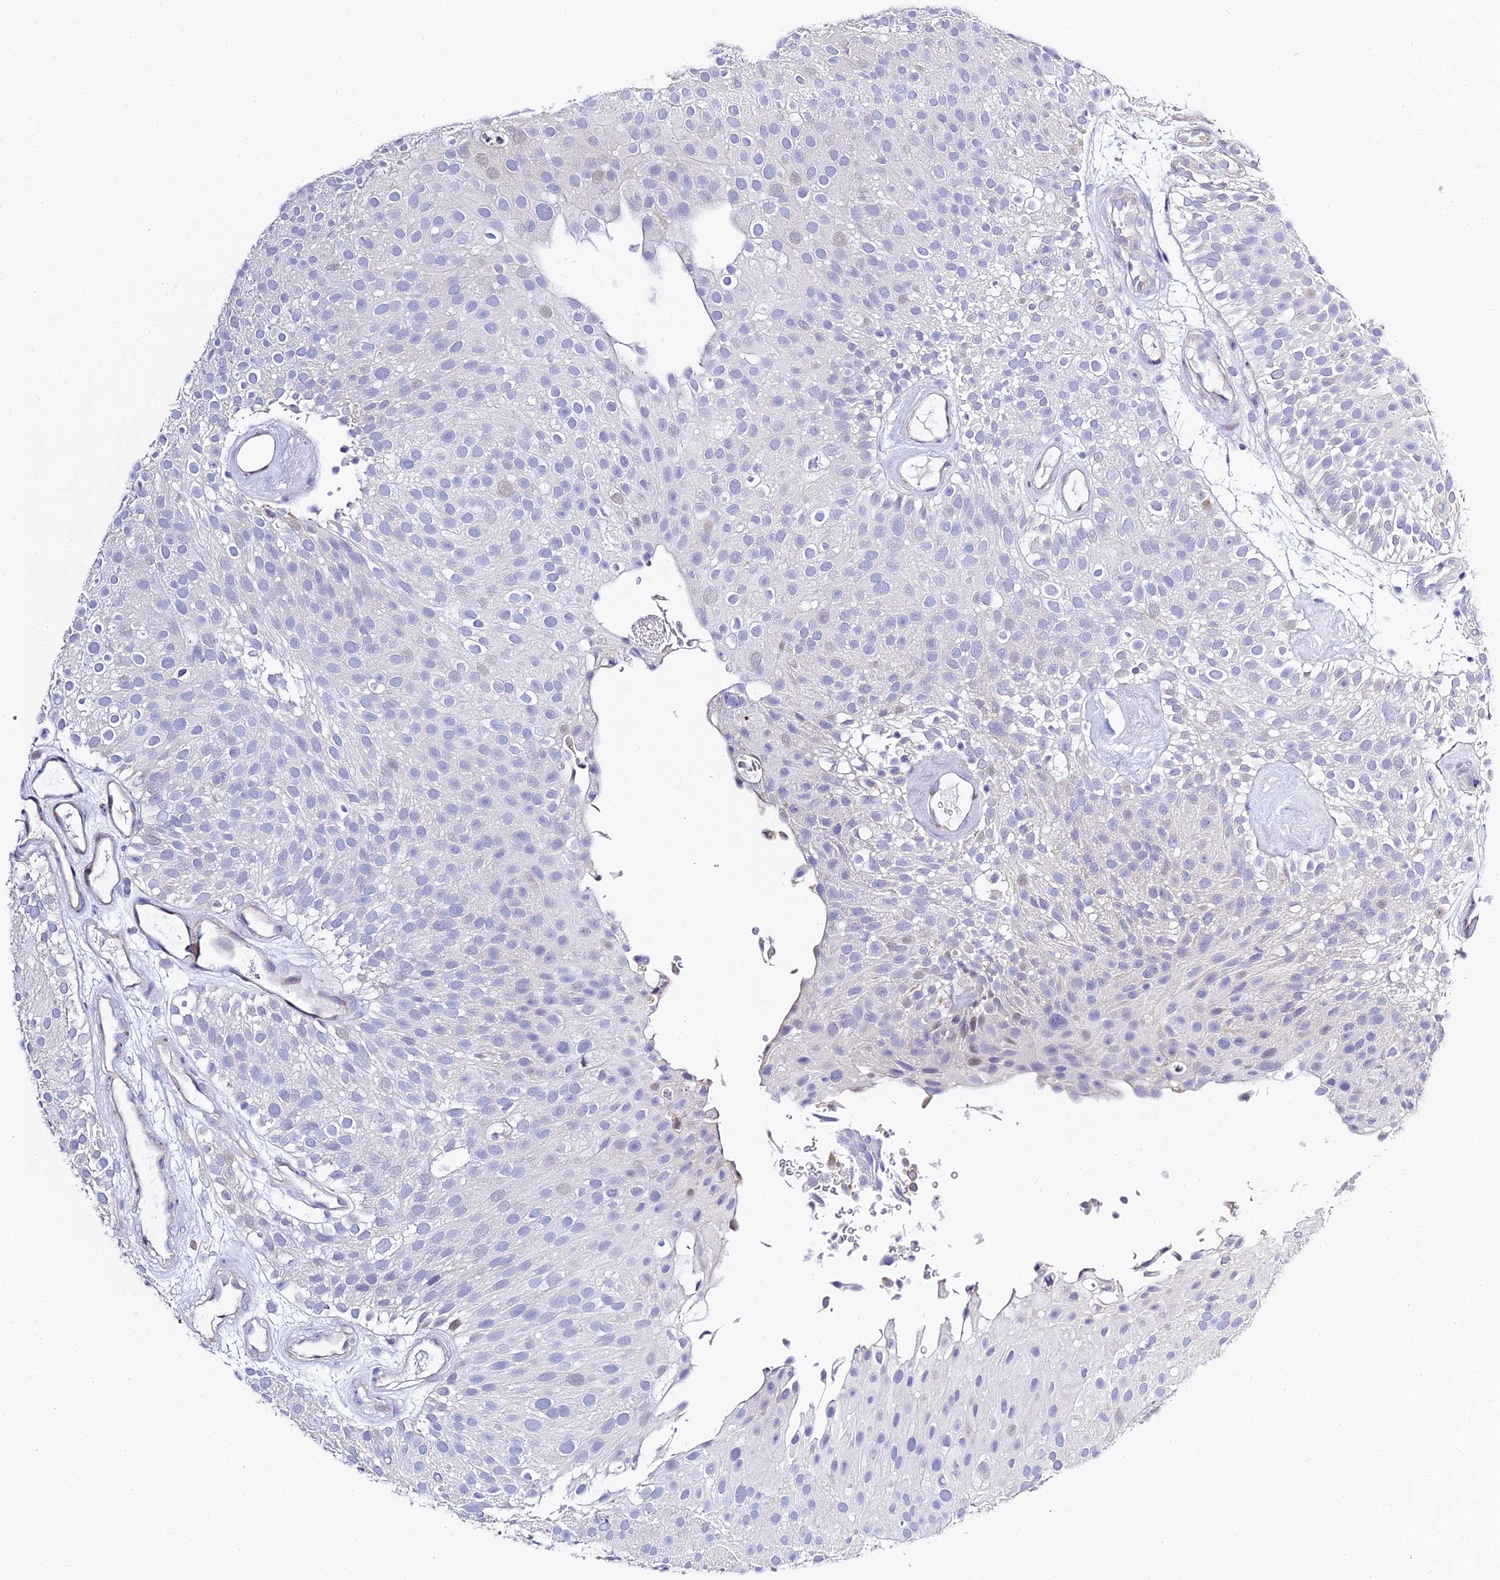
{"staining": {"intensity": "negative", "quantity": "none", "location": "none"}, "tissue": "urothelial cancer", "cell_type": "Tumor cells", "image_type": "cancer", "snomed": [{"axis": "morphology", "description": "Urothelial carcinoma, Low grade"}, {"axis": "topography", "description": "Urinary bladder"}], "caption": "DAB (3,3'-diaminobenzidine) immunohistochemical staining of human low-grade urothelial carcinoma reveals no significant expression in tumor cells.", "gene": "SERP1", "patient": {"sex": "male", "age": 78}}